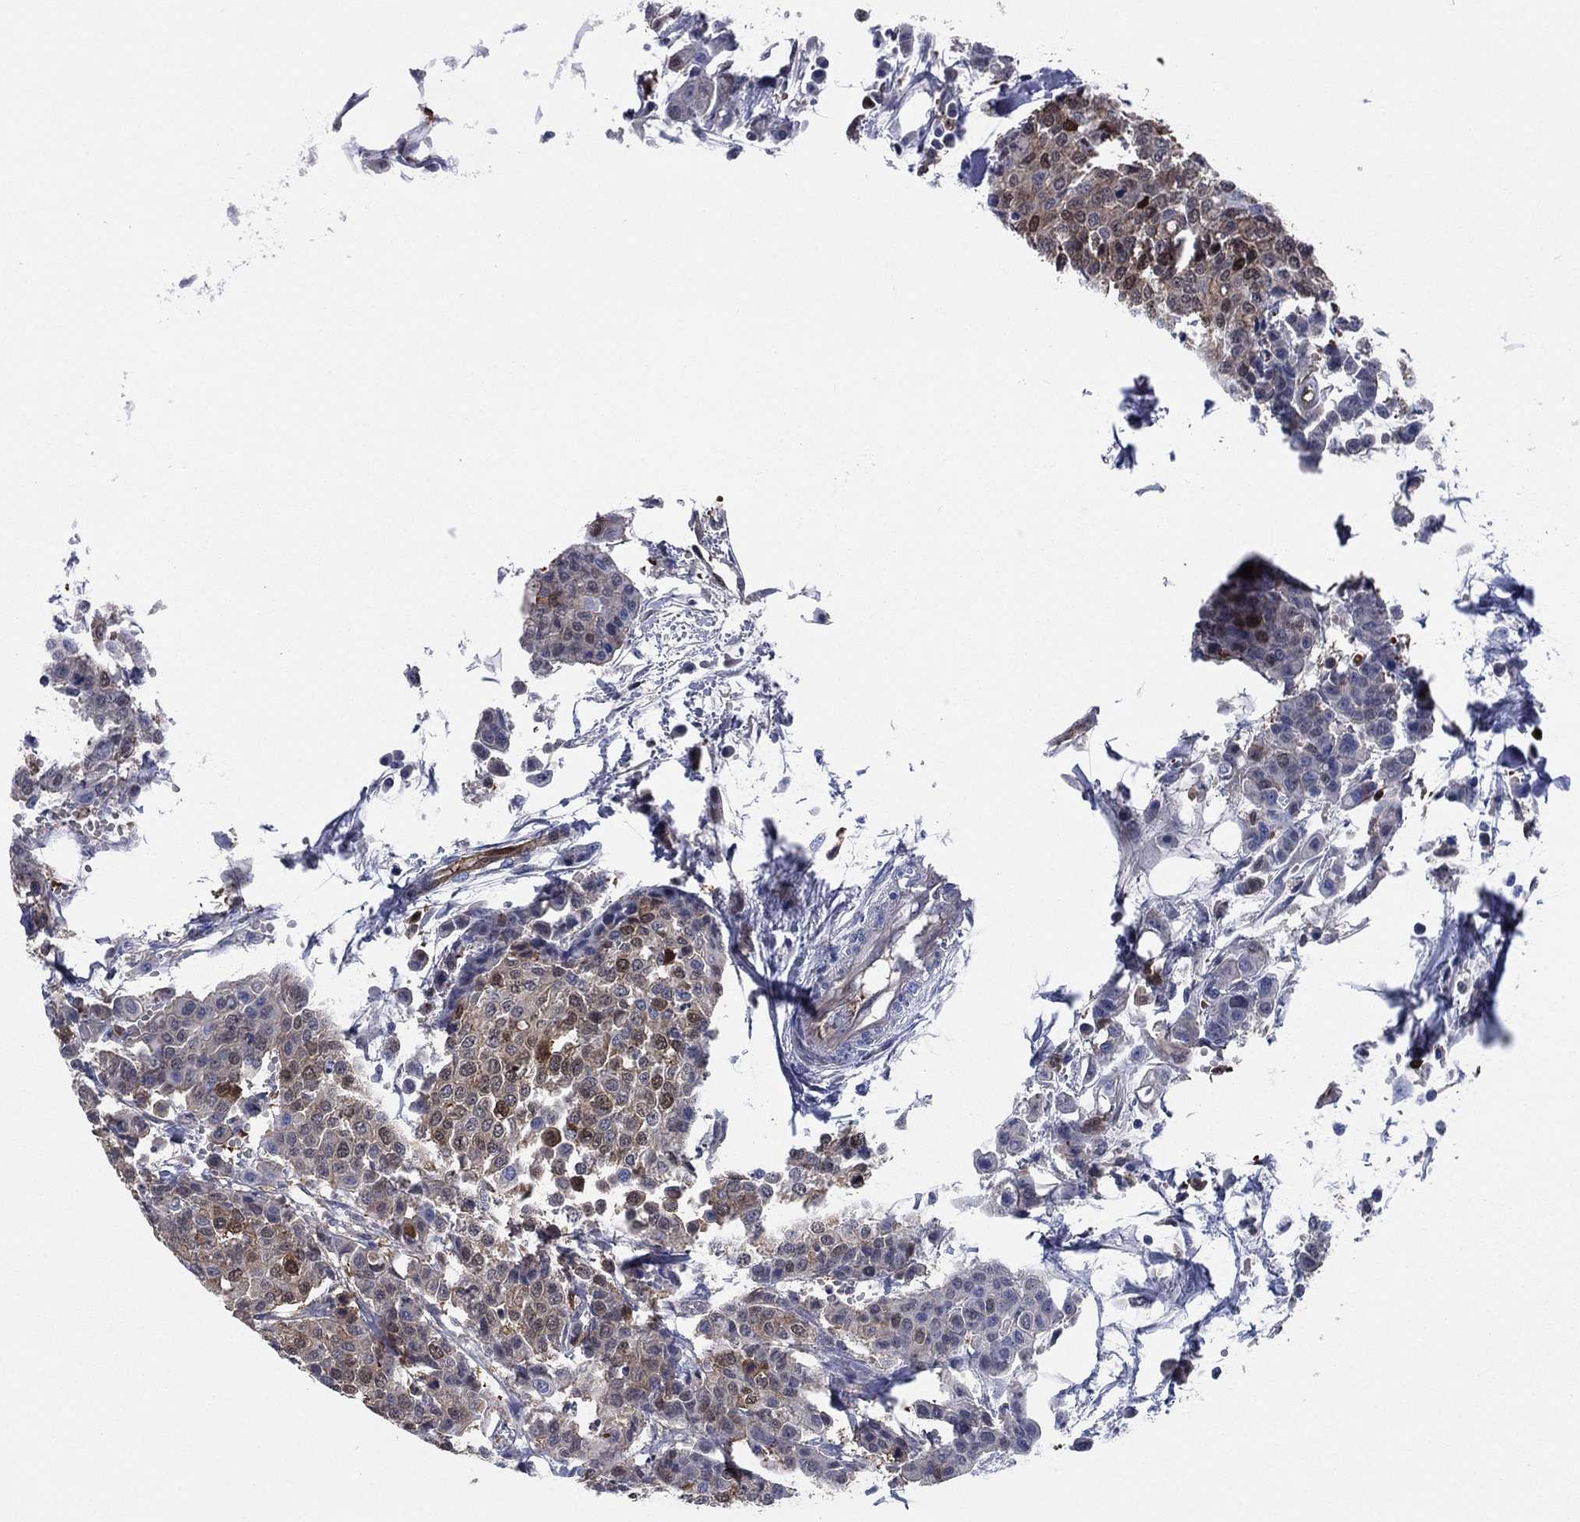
{"staining": {"intensity": "negative", "quantity": "none", "location": "none"}, "tissue": "carcinoid", "cell_type": "Tumor cells", "image_type": "cancer", "snomed": [{"axis": "morphology", "description": "Carcinoid, malignant, NOS"}, {"axis": "topography", "description": "Colon"}], "caption": "This is an IHC photomicrograph of human carcinoid (malignant). There is no staining in tumor cells.", "gene": "STMN1", "patient": {"sex": "male", "age": 81}}